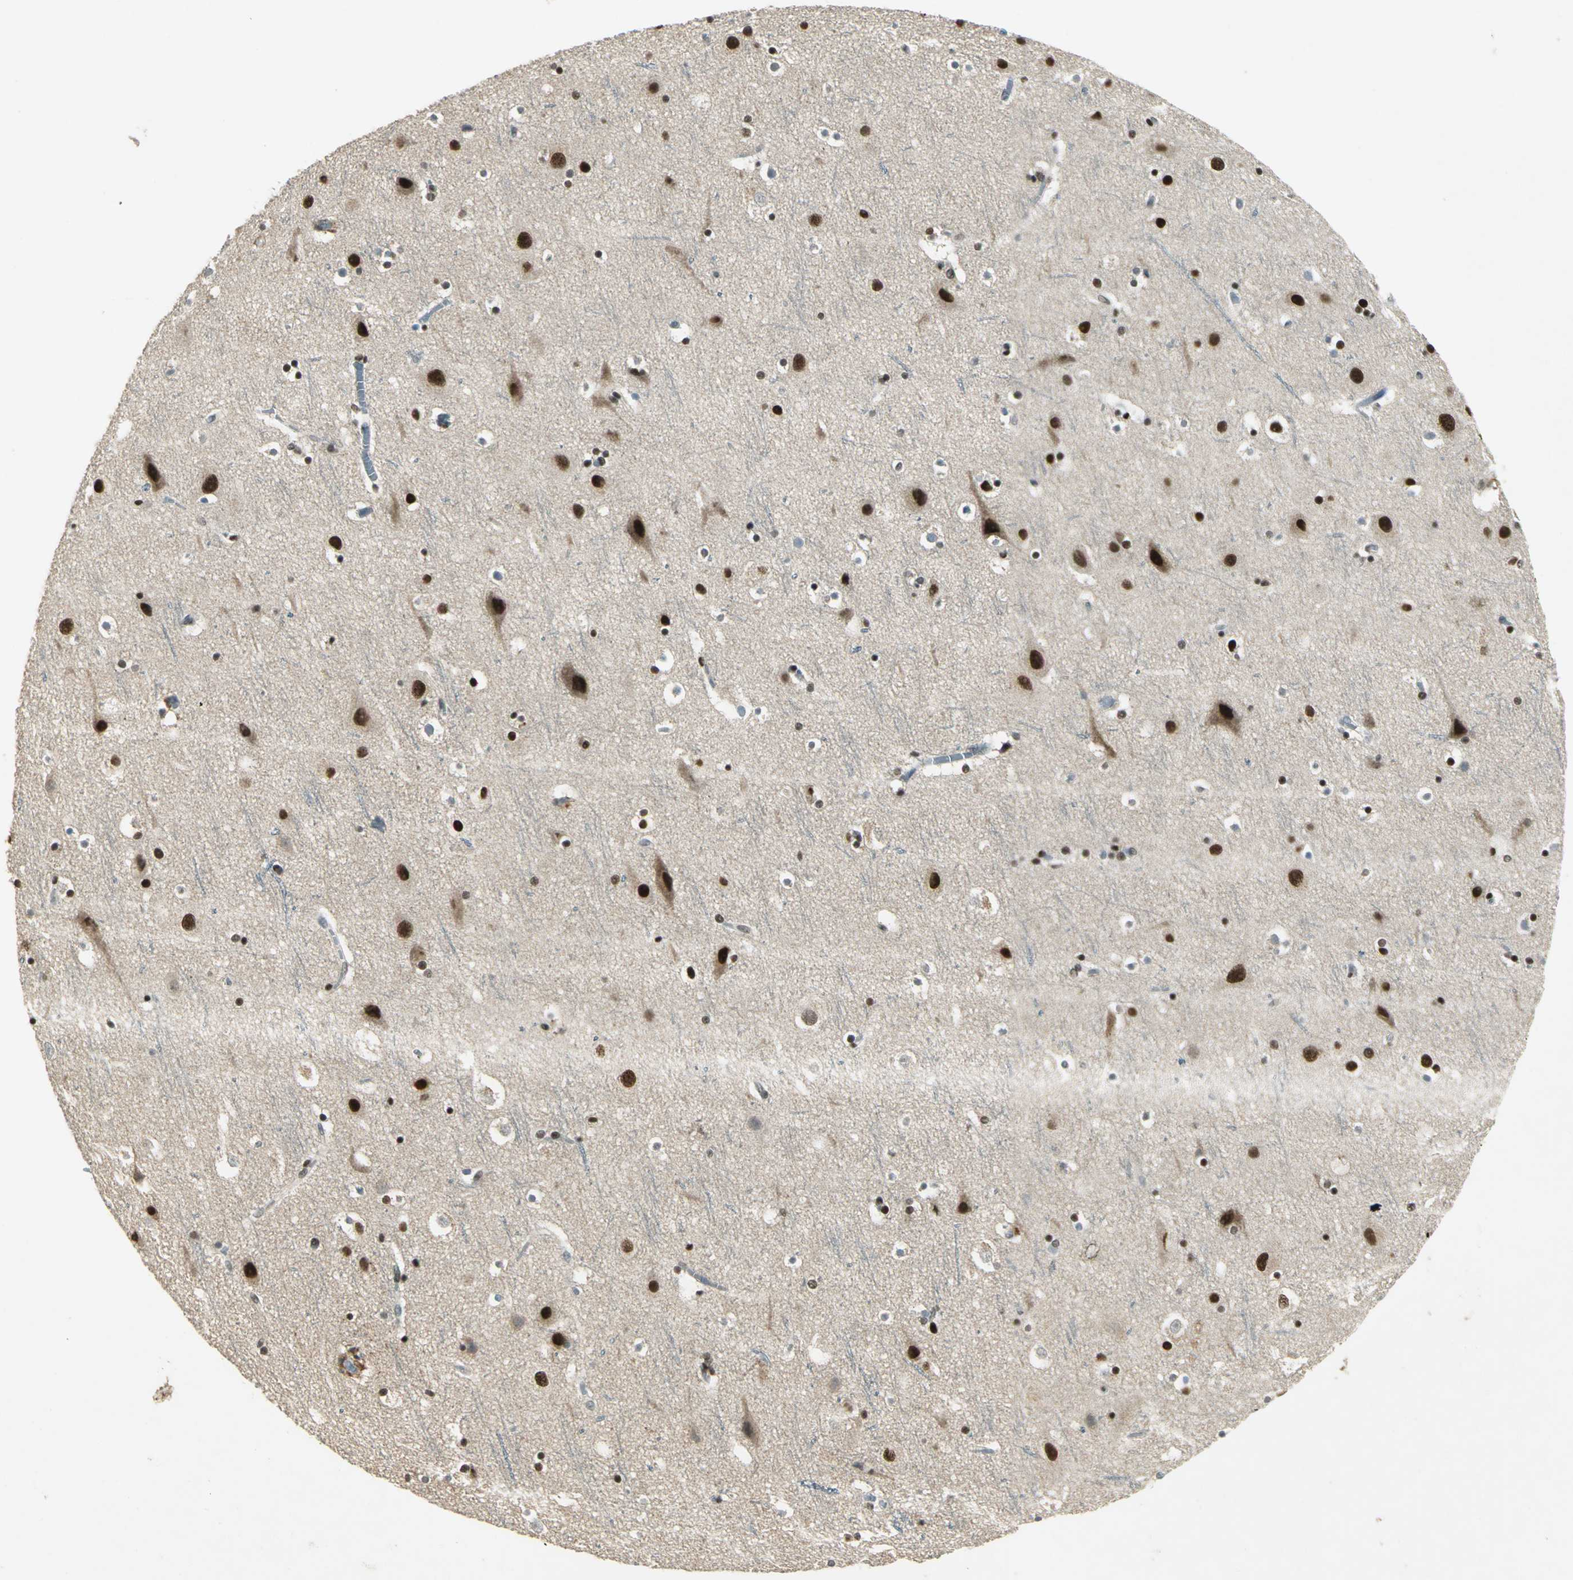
{"staining": {"intensity": "weak", "quantity": "<25%", "location": "cytoplasmic/membranous"}, "tissue": "cerebral cortex", "cell_type": "Endothelial cells", "image_type": "normal", "snomed": [{"axis": "morphology", "description": "Normal tissue, NOS"}, {"axis": "topography", "description": "Cerebral cortex"}], "caption": "Endothelial cells are negative for protein expression in benign human cerebral cortex. (Immunohistochemistry (ihc), brightfield microscopy, high magnification).", "gene": "RAD17", "patient": {"sex": "male", "age": 45}}